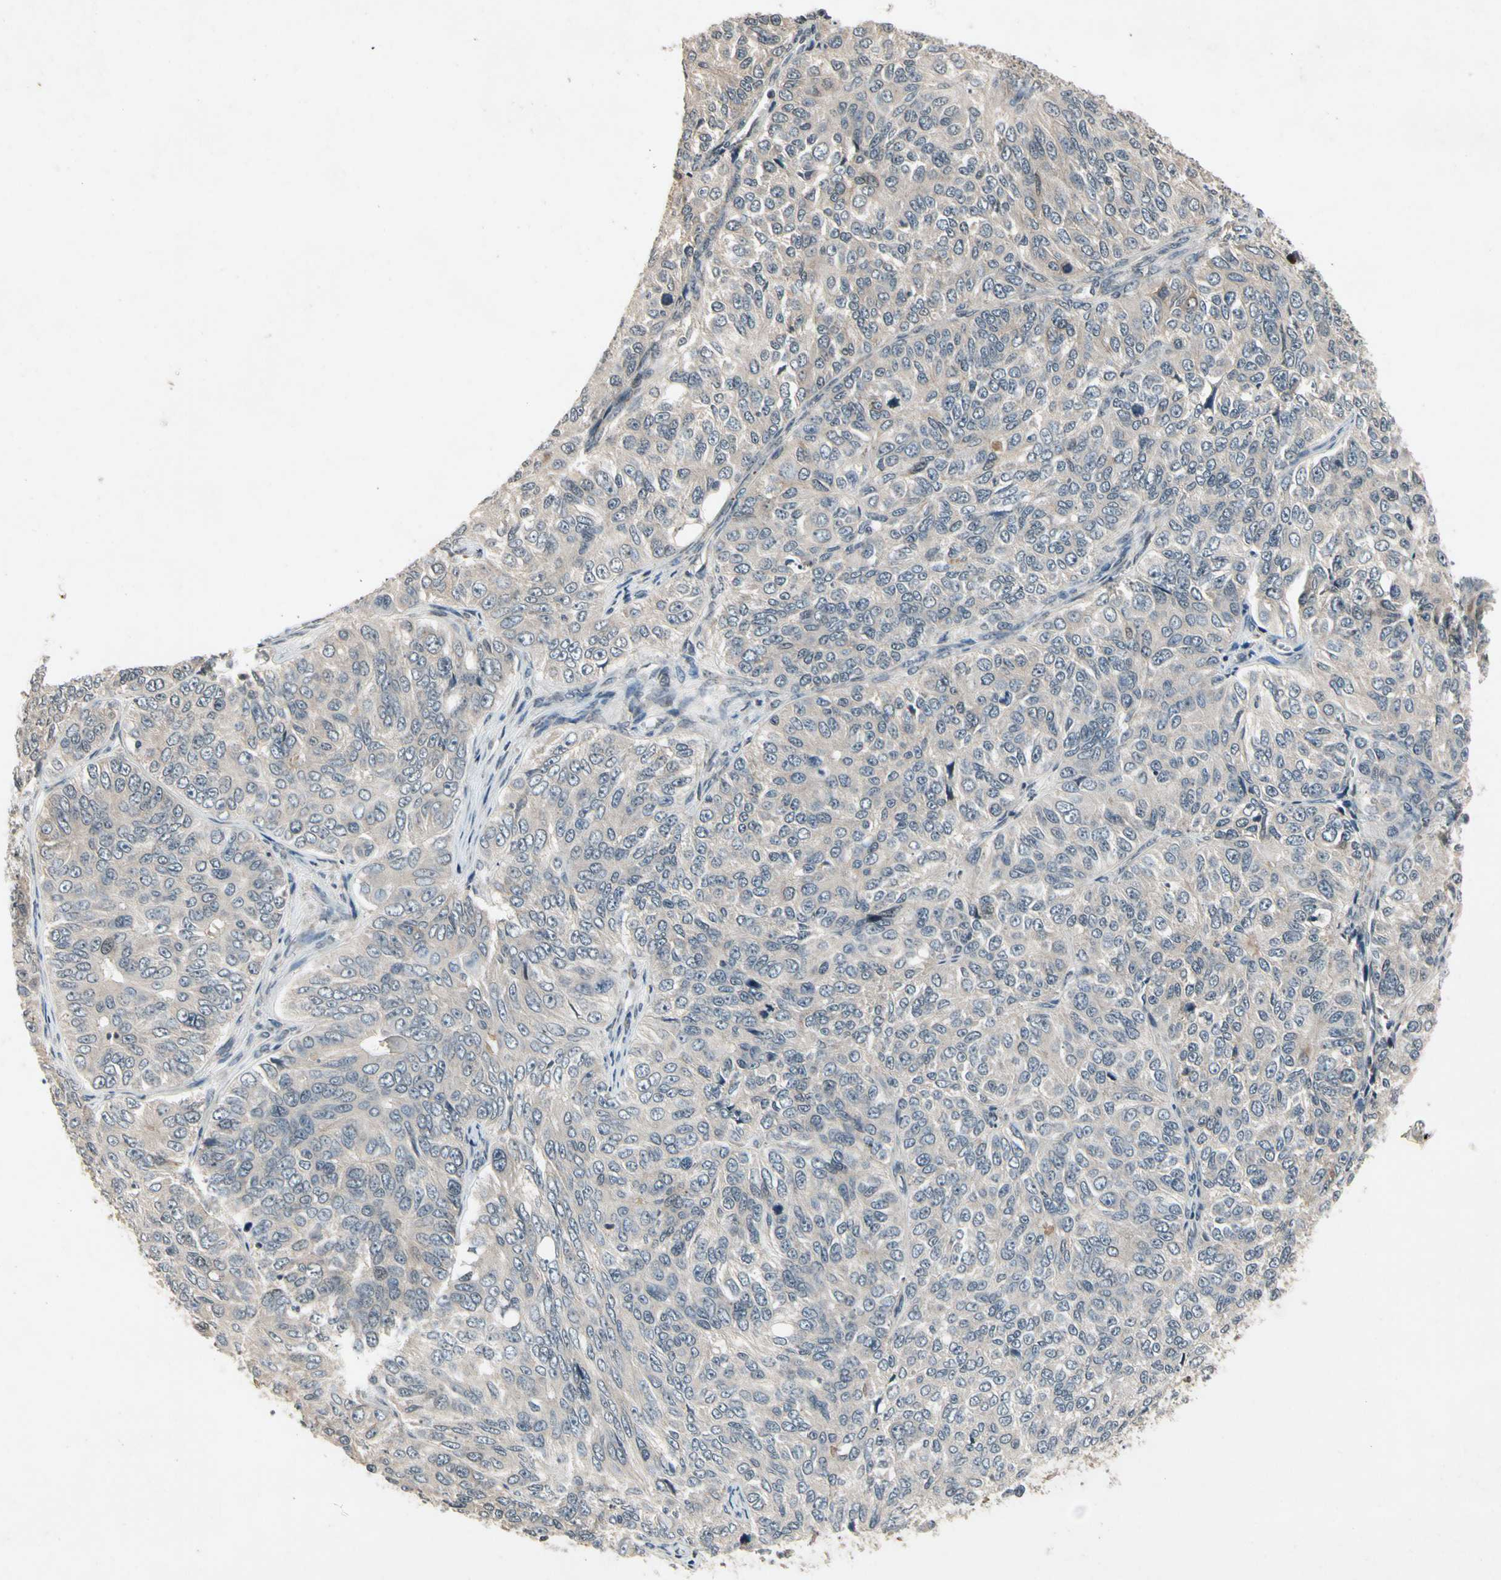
{"staining": {"intensity": "weak", "quantity": "25%-75%", "location": "cytoplasmic/membranous"}, "tissue": "ovarian cancer", "cell_type": "Tumor cells", "image_type": "cancer", "snomed": [{"axis": "morphology", "description": "Carcinoma, endometroid"}, {"axis": "topography", "description": "Ovary"}], "caption": "Immunohistochemistry micrograph of human endometroid carcinoma (ovarian) stained for a protein (brown), which reveals low levels of weak cytoplasmic/membranous staining in about 25%-75% of tumor cells.", "gene": "DPY19L3", "patient": {"sex": "female", "age": 51}}